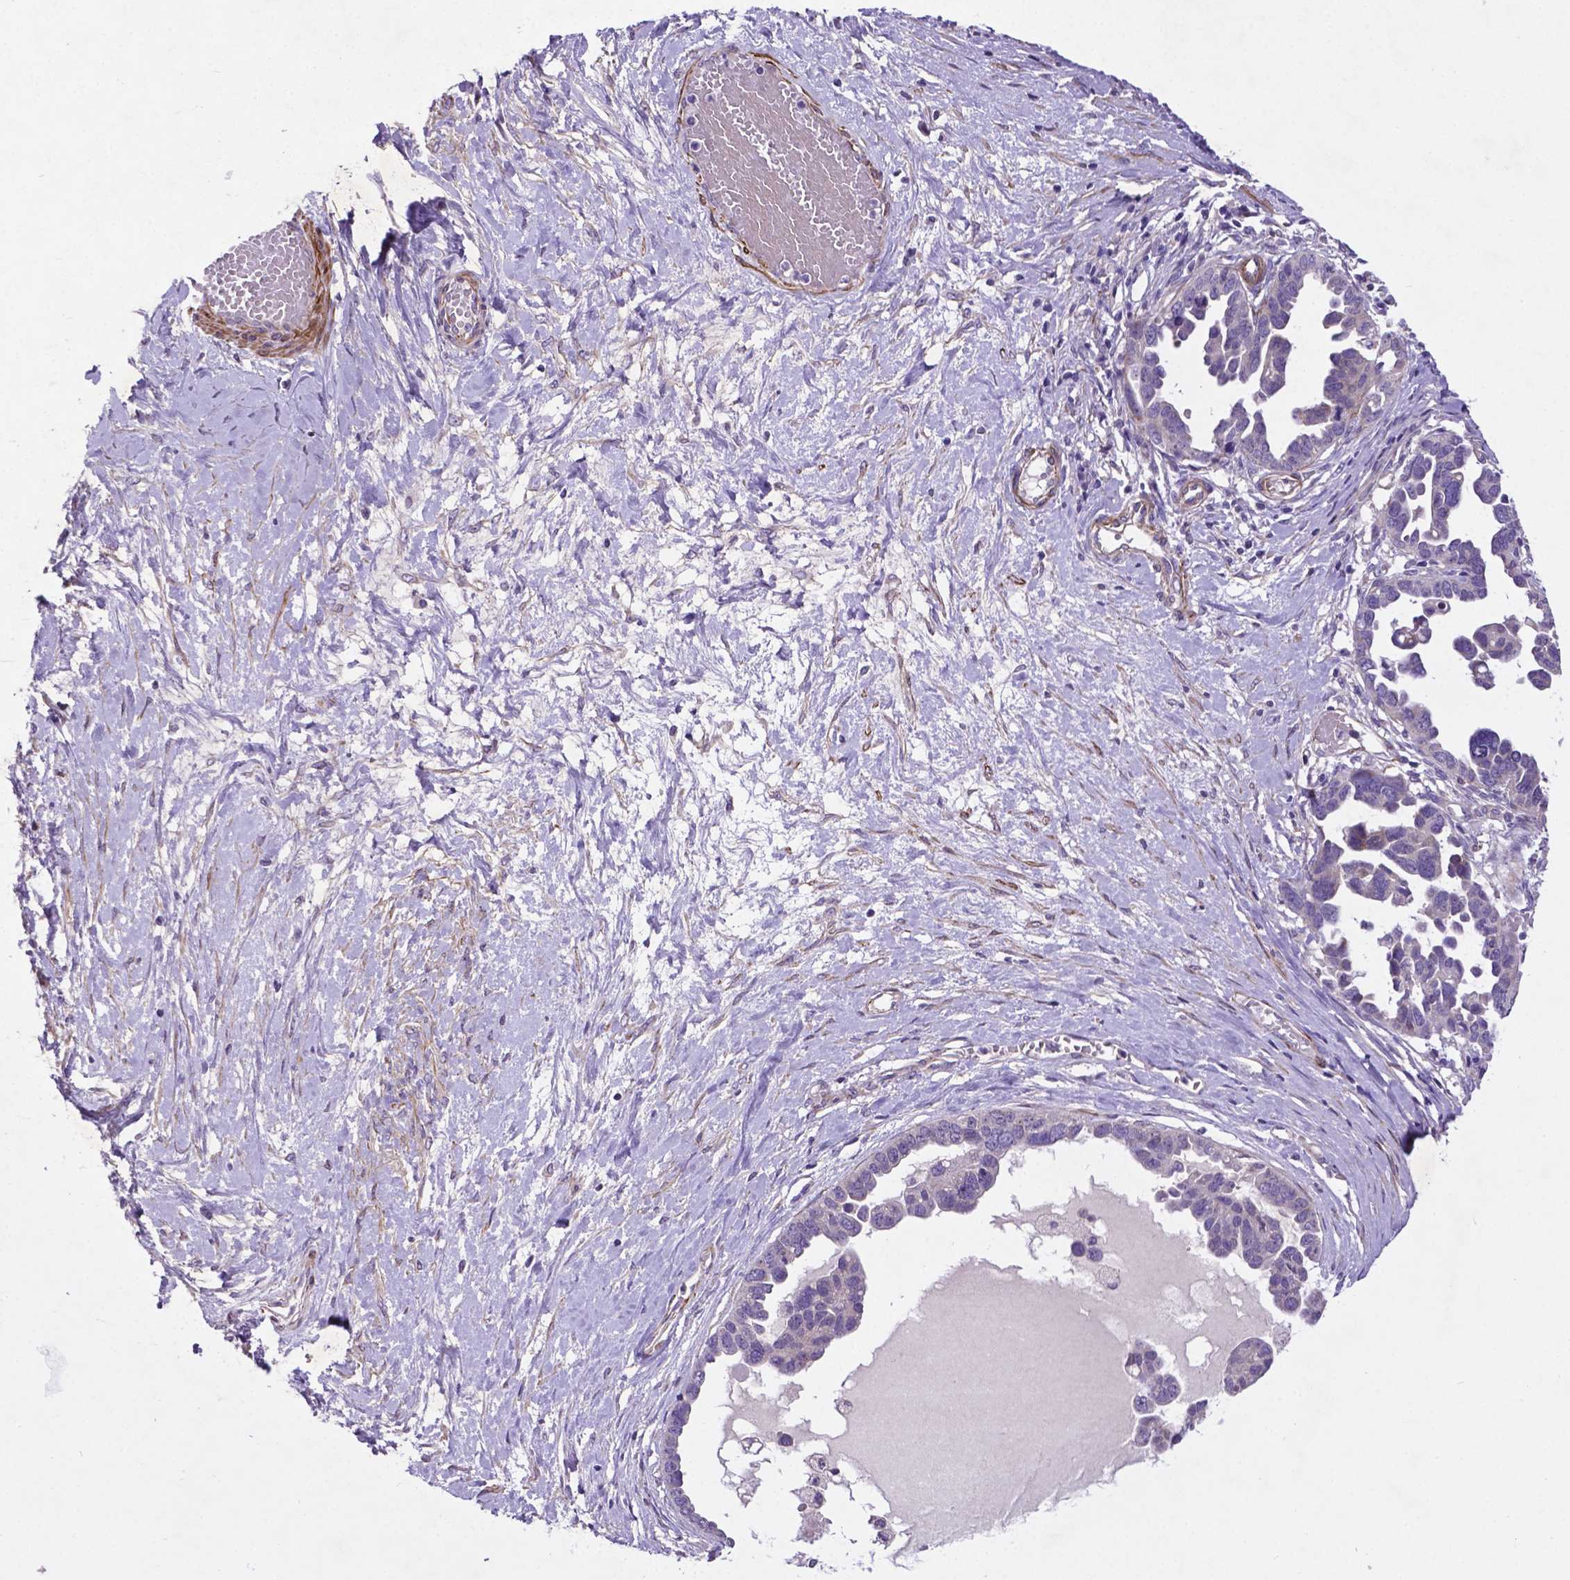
{"staining": {"intensity": "negative", "quantity": "none", "location": "none"}, "tissue": "ovarian cancer", "cell_type": "Tumor cells", "image_type": "cancer", "snomed": [{"axis": "morphology", "description": "Cystadenocarcinoma, serous, NOS"}, {"axis": "topography", "description": "Ovary"}], "caption": "This is an immunohistochemistry histopathology image of human ovarian cancer (serous cystadenocarcinoma). There is no positivity in tumor cells.", "gene": "PFKFB4", "patient": {"sex": "female", "age": 54}}